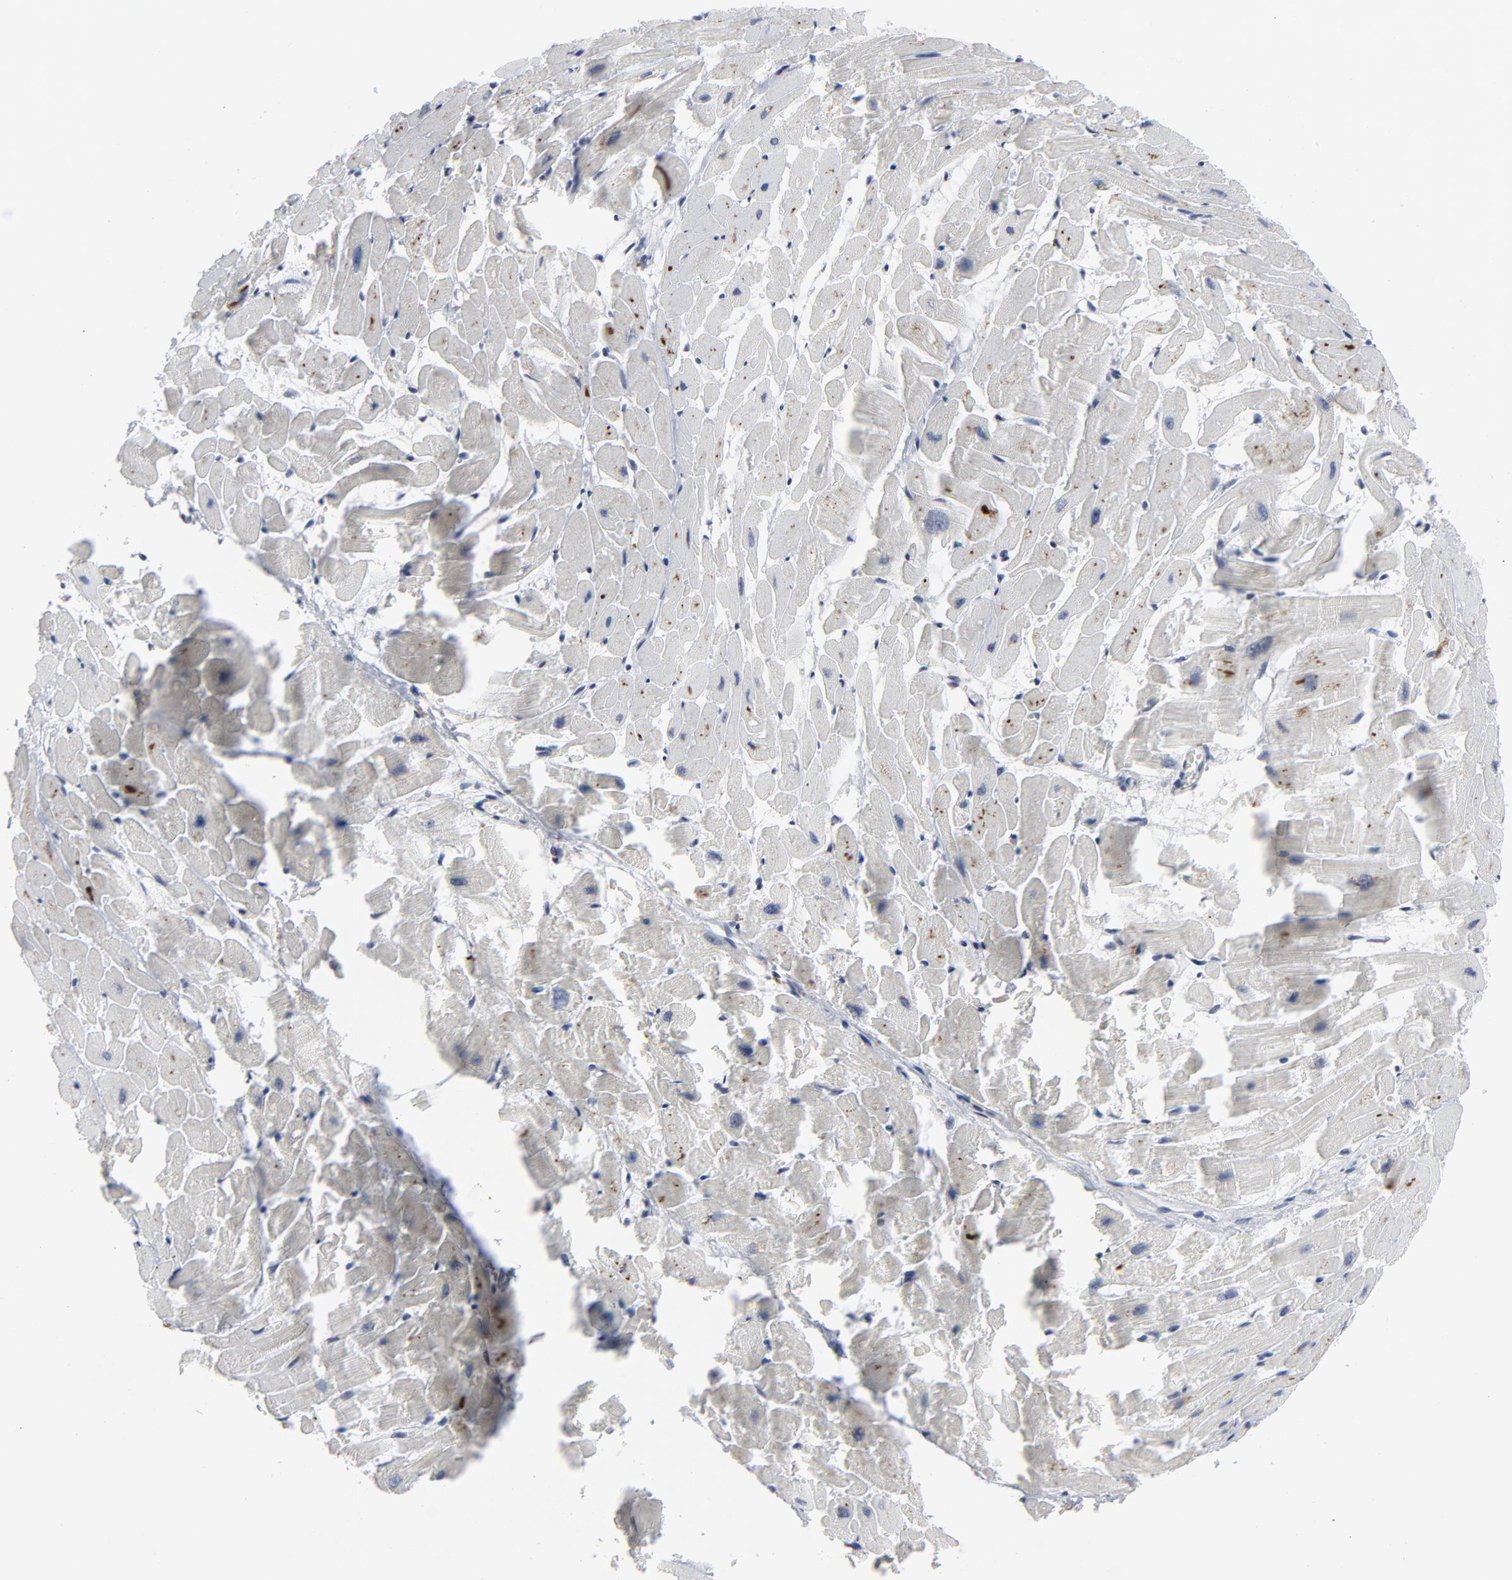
{"staining": {"intensity": "negative", "quantity": "none", "location": "none"}, "tissue": "heart muscle", "cell_type": "Cardiomyocytes", "image_type": "normal", "snomed": [{"axis": "morphology", "description": "Normal tissue, NOS"}, {"axis": "topography", "description": "Heart"}], "caption": "Immunohistochemistry of benign heart muscle reveals no expression in cardiomyocytes.", "gene": "GABPA", "patient": {"sex": "female", "age": 19}}